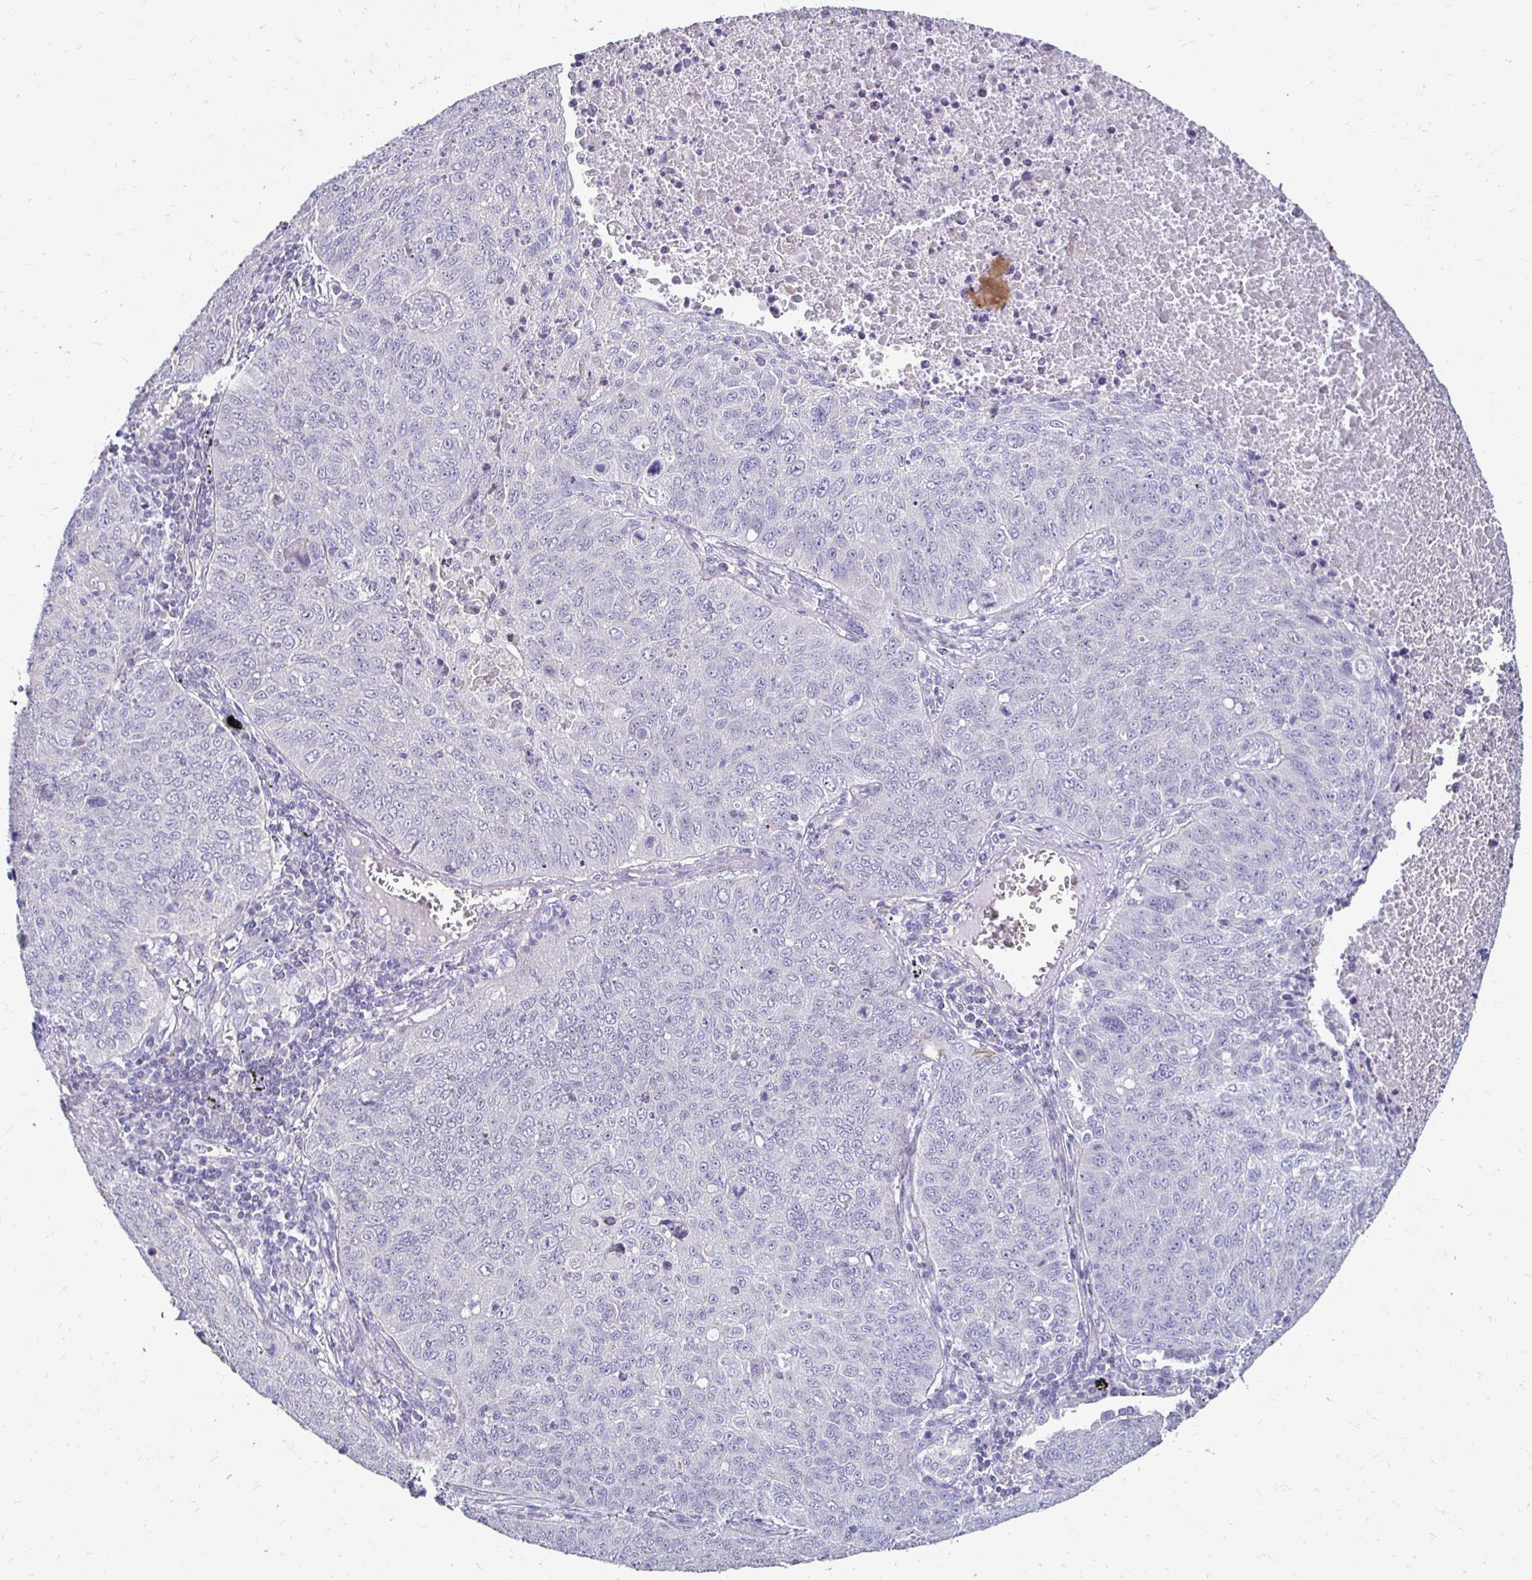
{"staining": {"intensity": "negative", "quantity": "none", "location": "none"}, "tissue": "lung cancer", "cell_type": "Tumor cells", "image_type": "cancer", "snomed": [{"axis": "morphology", "description": "Normal morphology"}, {"axis": "morphology", "description": "Aneuploidy"}, {"axis": "morphology", "description": "Squamous cell carcinoma, NOS"}, {"axis": "topography", "description": "Lymph node"}, {"axis": "topography", "description": "Lung"}], "caption": "A micrograph of human lung cancer is negative for staining in tumor cells.", "gene": "AKAP6", "patient": {"sex": "female", "age": 76}}